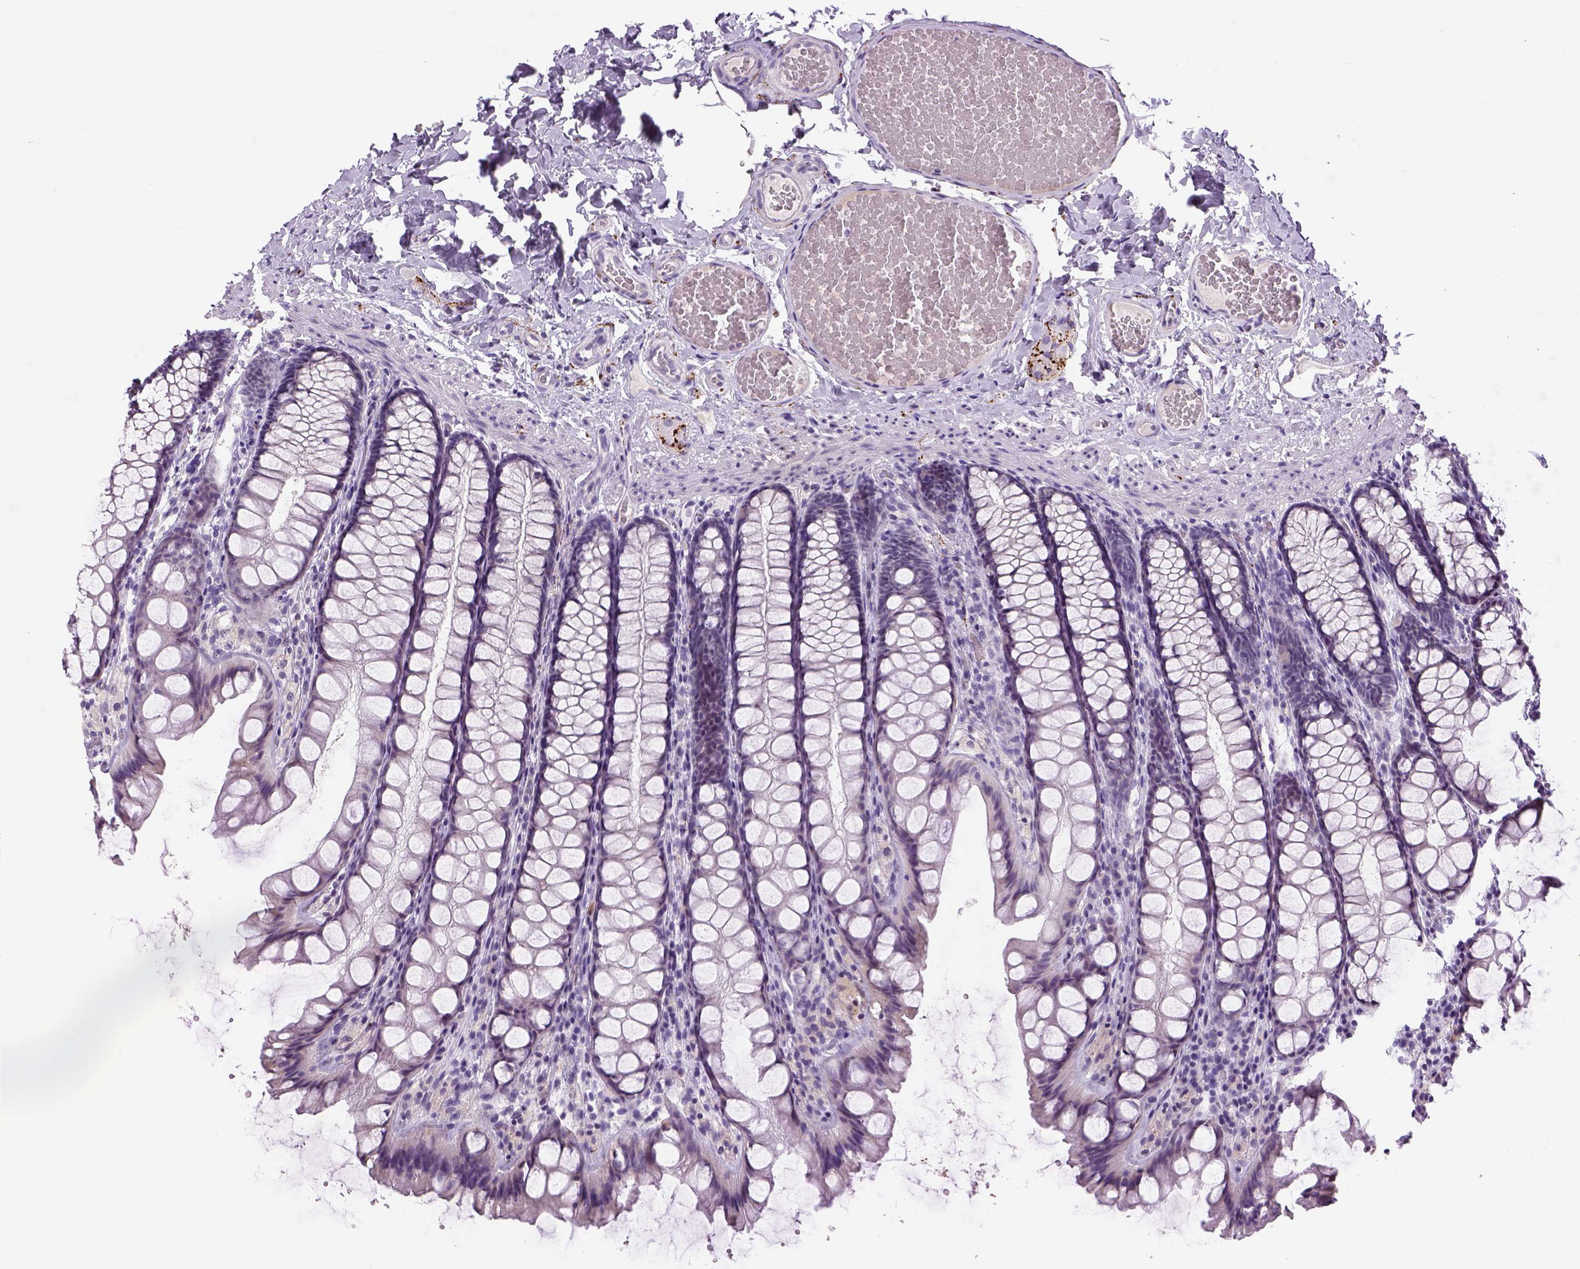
{"staining": {"intensity": "negative", "quantity": "none", "location": "none"}, "tissue": "colon", "cell_type": "Endothelial cells", "image_type": "normal", "snomed": [{"axis": "morphology", "description": "Normal tissue, NOS"}, {"axis": "topography", "description": "Colon"}], "caption": "Protein analysis of normal colon displays no significant staining in endothelial cells.", "gene": "DBH", "patient": {"sex": "male", "age": 47}}